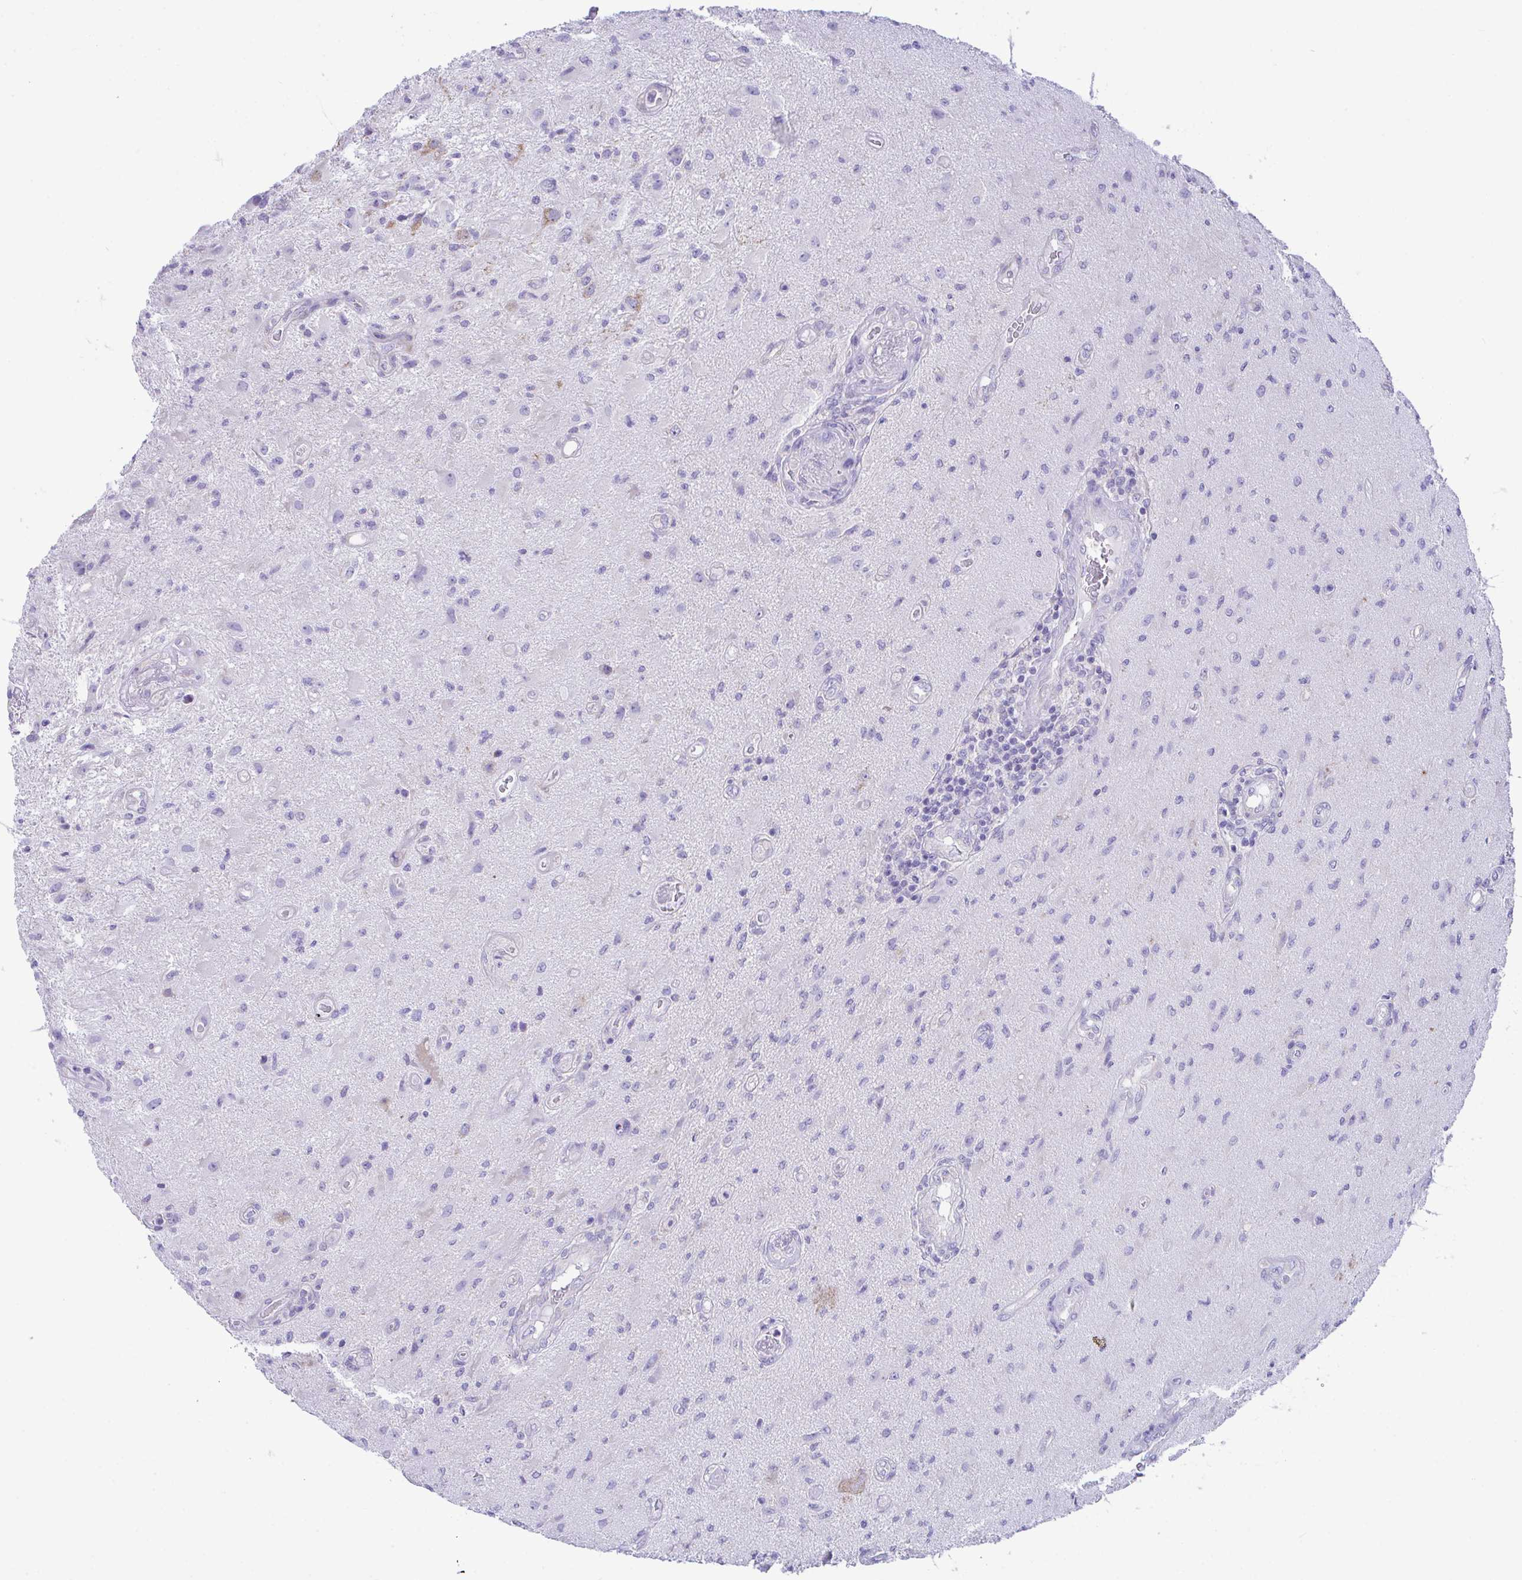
{"staining": {"intensity": "negative", "quantity": "none", "location": "none"}, "tissue": "glioma", "cell_type": "Tumor cells", "image_type": "cancer", "snomed": [{"axis": "morphology", "description": "Glioma, malignant, High grade"}, {"axis": "topography", "description": "Brain"}], "caption": "Tumor cells show no significant positivity in high-grade glioma (malignant).", "gene": "NLRP8", "patient": {"sex": "male", "age": 67}}